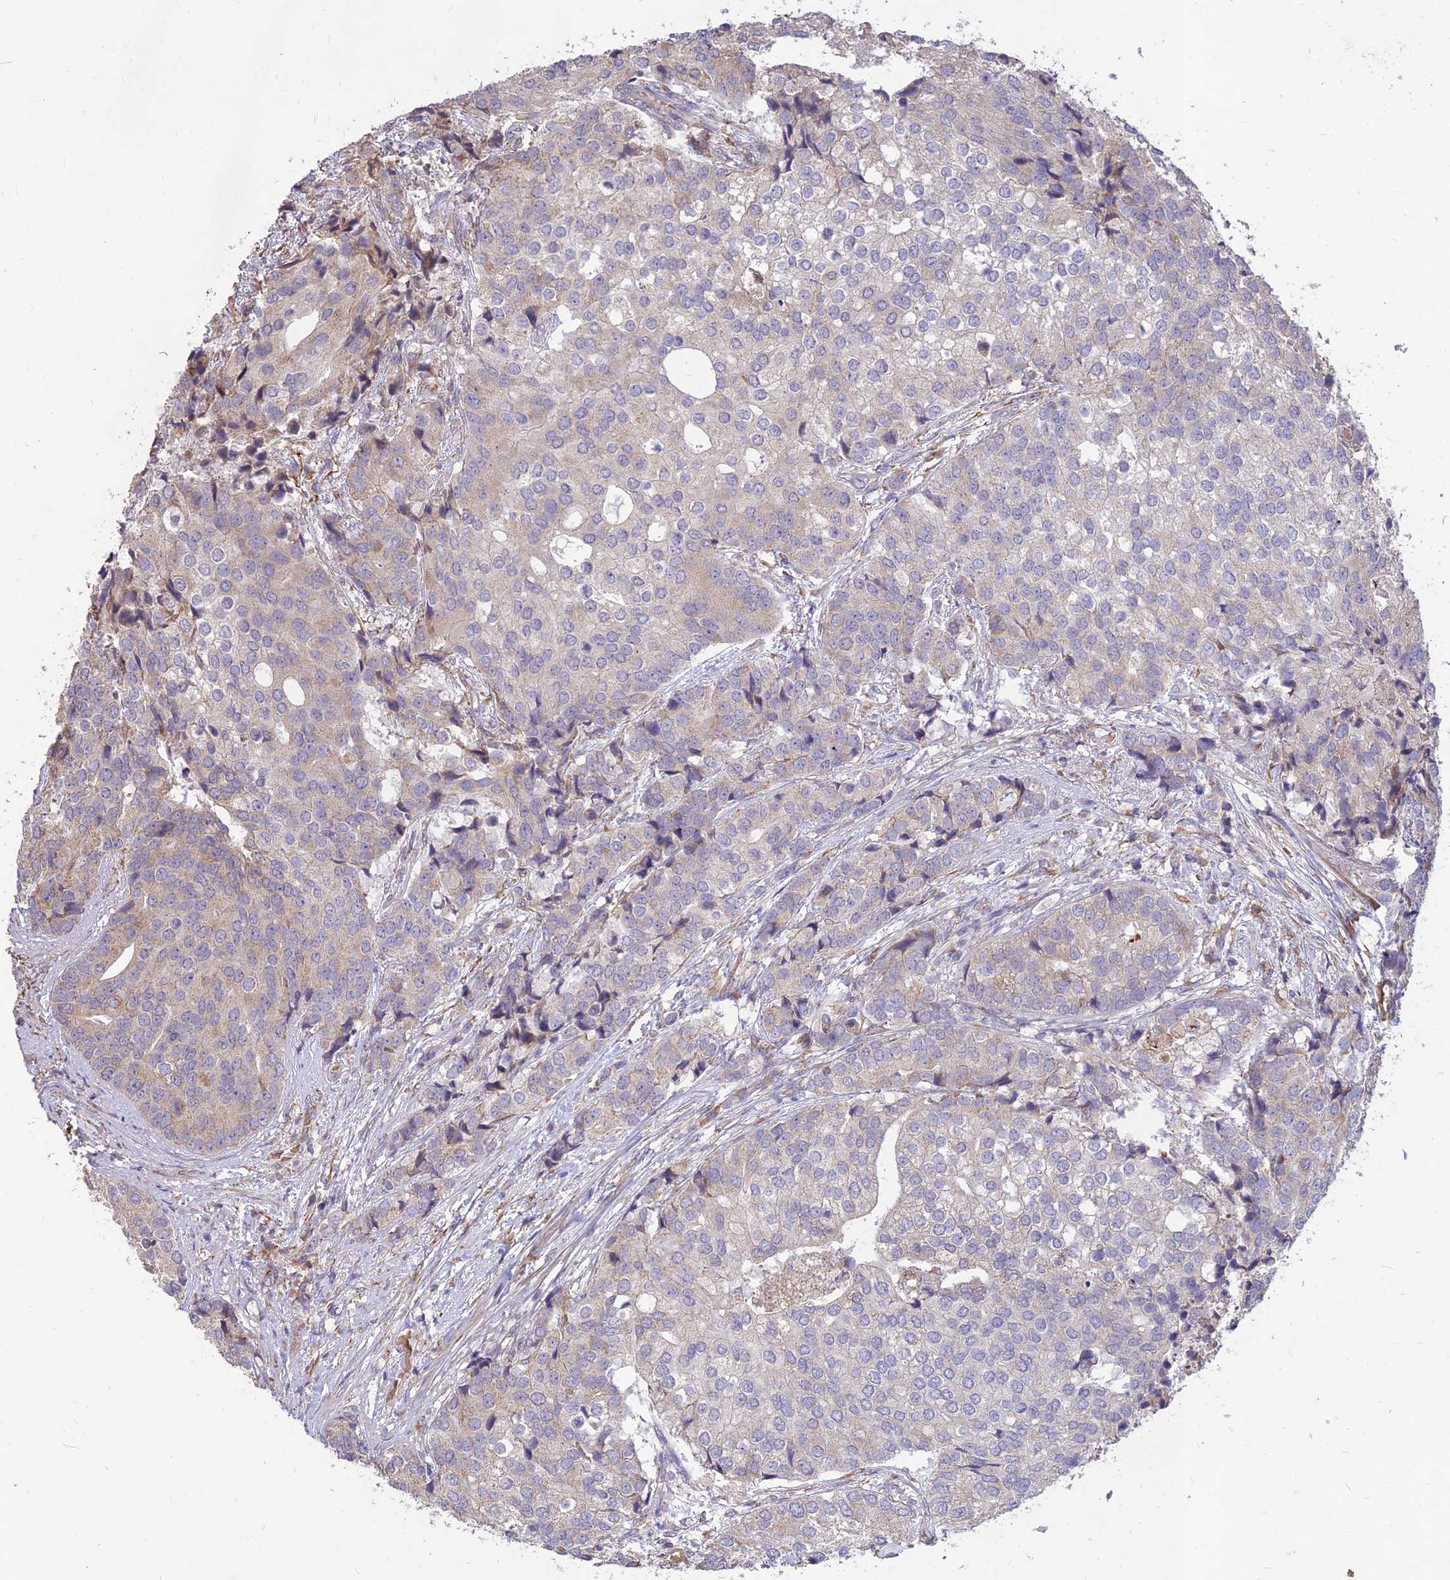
{"staining": {"intensity": "weak", "quantity": "<25%", "location": "cytoplasmic/membranous"}, "tissue": "prostate cancer", "cell_type": "Tumor cells", "image_type": "cancer", "snomed": [{"axis": "morphology", "description": "Adenocarcinoma, High grade"}, {"axis": "topography", "description": "Prostate"}], "caption": "Immunohistochemical staining of human prostate adenocarcinoma (high-grade) exhibits no significant expression in tumor cells.", "gene": "PPP1R11", "patient": {"sex": "male", "age": 62}}